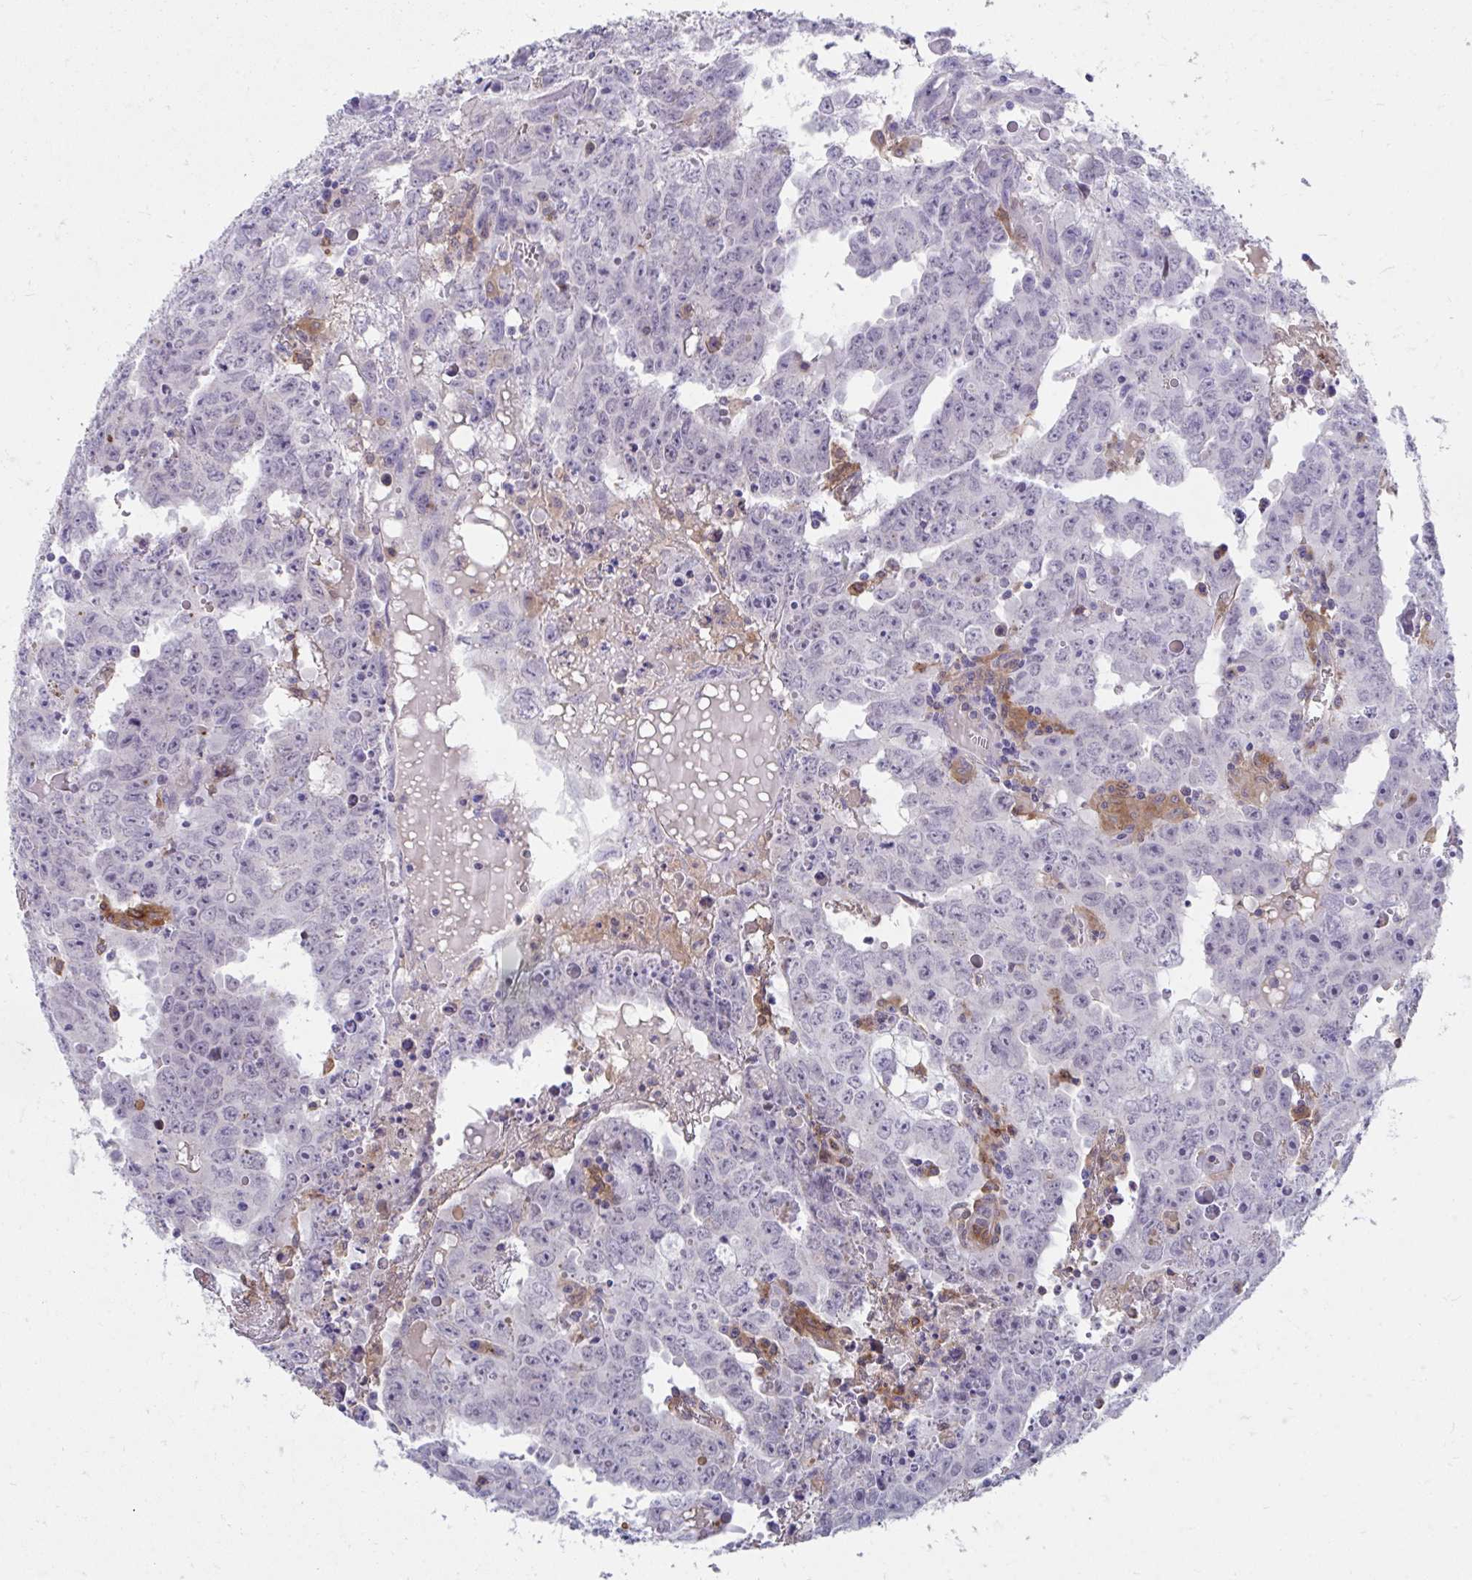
{"staining": {"intensity": "negative", "quantity": "none", "location": "none"}, "tissue": "testis cancer", "cell_type": "Tumor cells", "image_type": "cancer", "snomed": [{"axis": "morphology", "description": "Carcinoma, Embryonal, NOS"}, {"axis": "topography", "description": "Testis"}], "caption": "This is an immunohistochemistry (IHC) image of human testis cancer. There is no positivity in tumor cells.", "gene": "SLAMF7", "patient": {"sex": "male", "age": 22}}